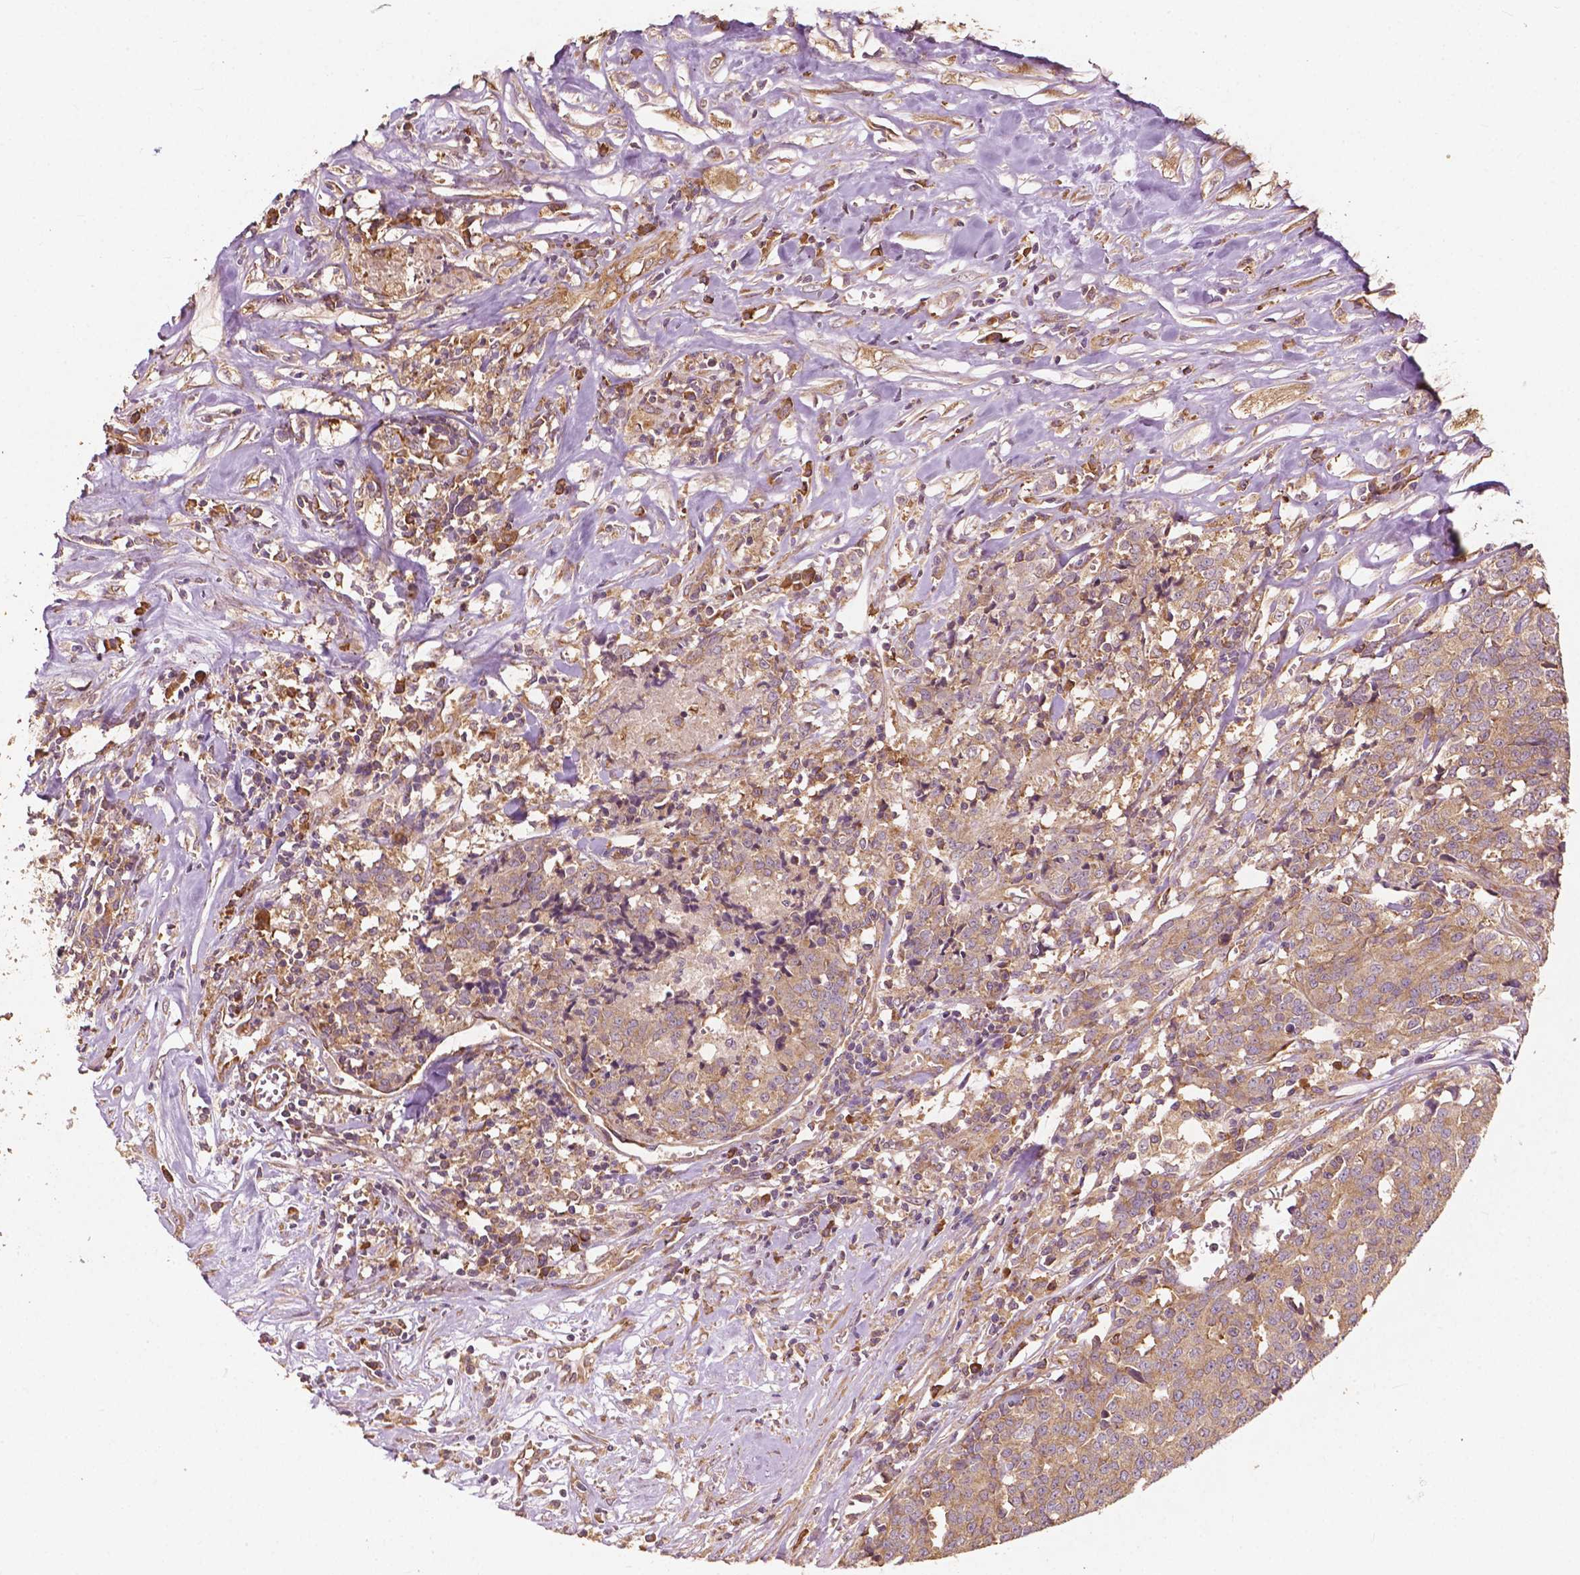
{"staining": {"intensity": "weak", "quantity": ">75%", "location": "cytoplasmic/membranous"}, "tissue": "prostate cancer", "cell_type": "Tumor cells", "image_type": "cancer", "snomed": [{"axis": "morphology", "description": "Adenocarcinoma, High grade"}, {"axis": "topography", "description": "Prostate and seminal vesicle, NOS"}], "caption": "Protein staining of adenocarcinoma (high-grade) (prostate) tissue exhibits weak cytoplasmic/membranous expression in approximately >75% of tumor cells.", "gene": "G3BP1", "patient": {"sex": "male", "age": 60}}